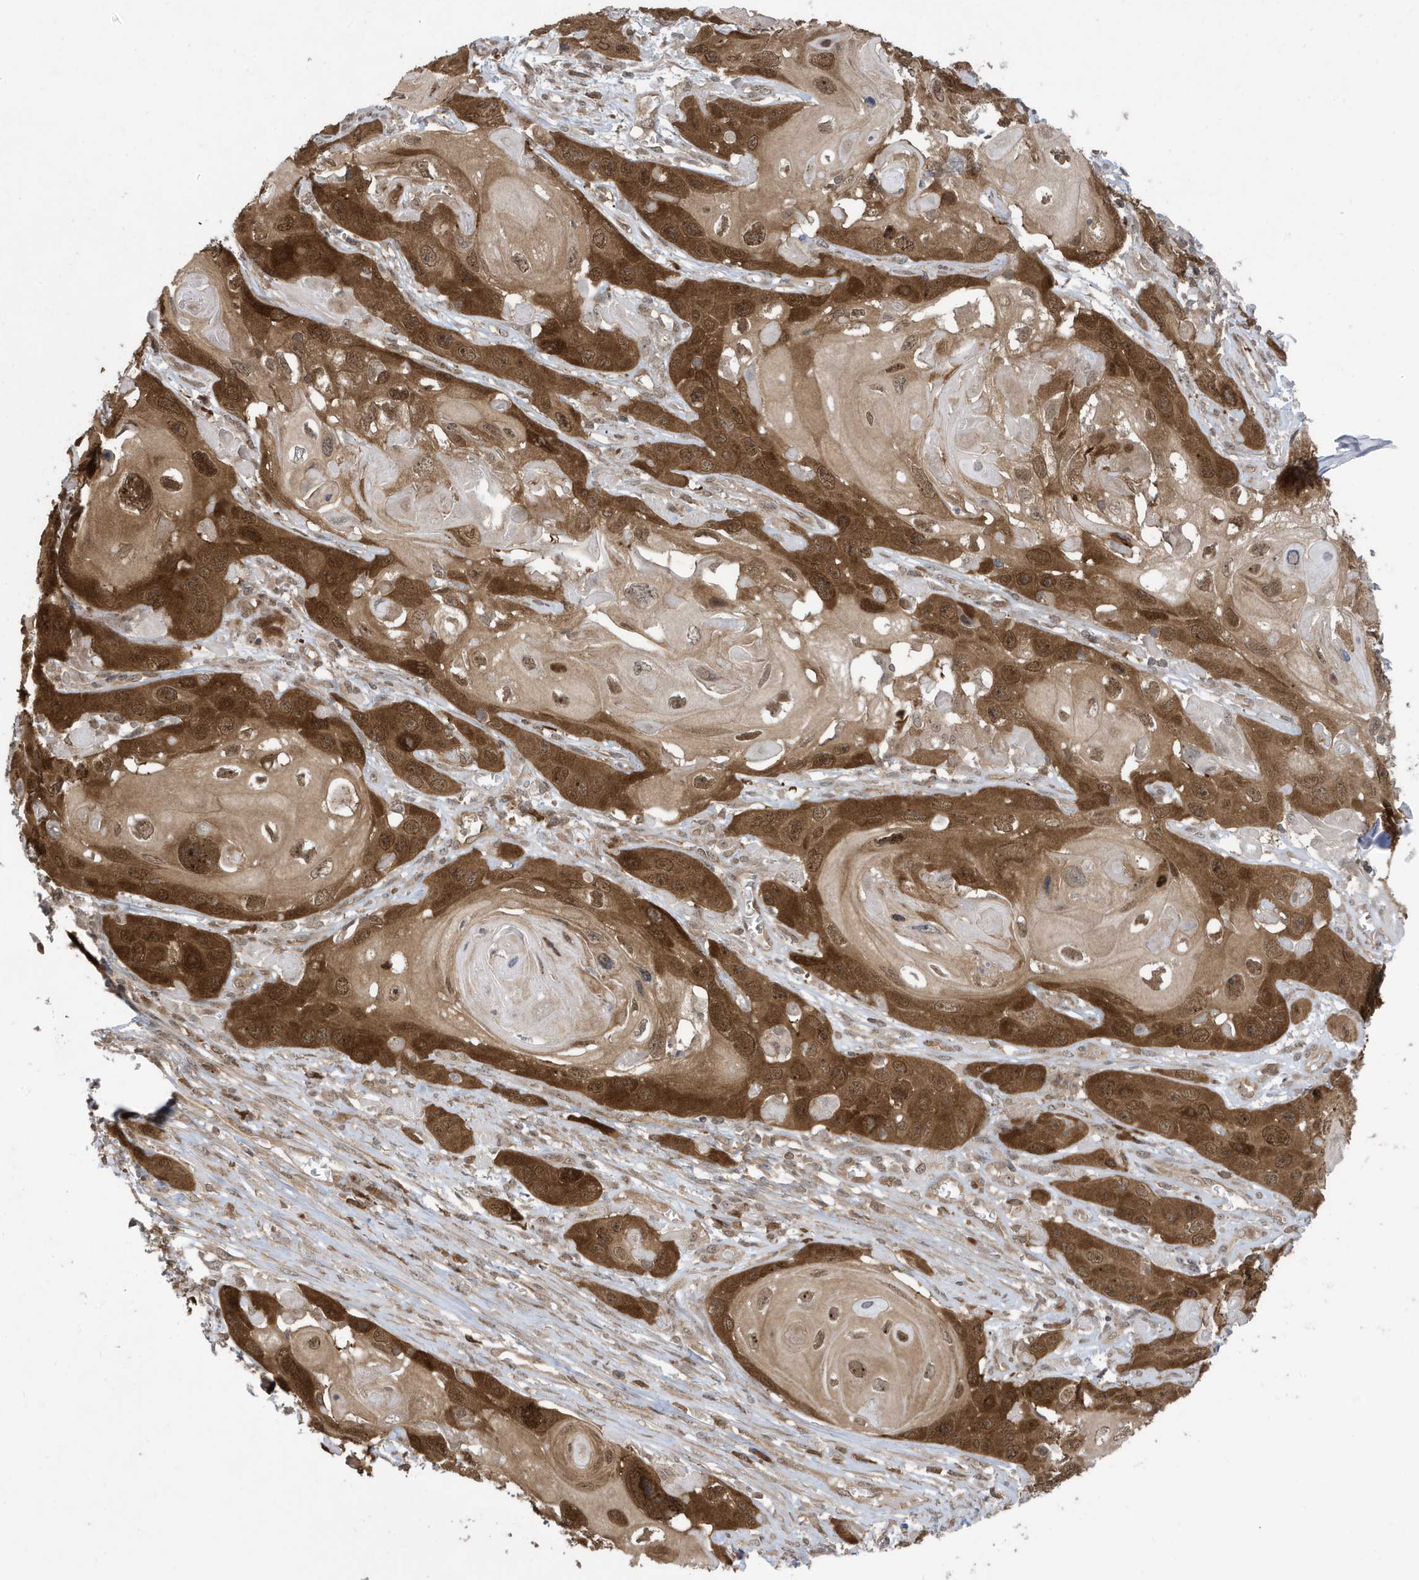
{"staining": {"intensity": "strong", "quantity": ">75%", "location": "cytoplasmic/membranous,nuclear"}, "tissue": "skin cancer", "cell_type": "Tumor cells", "image_type": "cancer", "snomed": [{"axis": "morphology", "description": "Squamous cell carcinoma, NOS"}, {"axis": "topography", "description": "Skin"}], "caption": "IHC (DAB) staining of human skin squamous cell carcinoma reveals strong cytoplasmic/membranous and nuclear protein positivity in approximately >75% of tumor cells. (IHC, brightfield microscopy, high magnification).", "gene": "UBQLN1", "patient": {"sex": "male", "age": 55}}